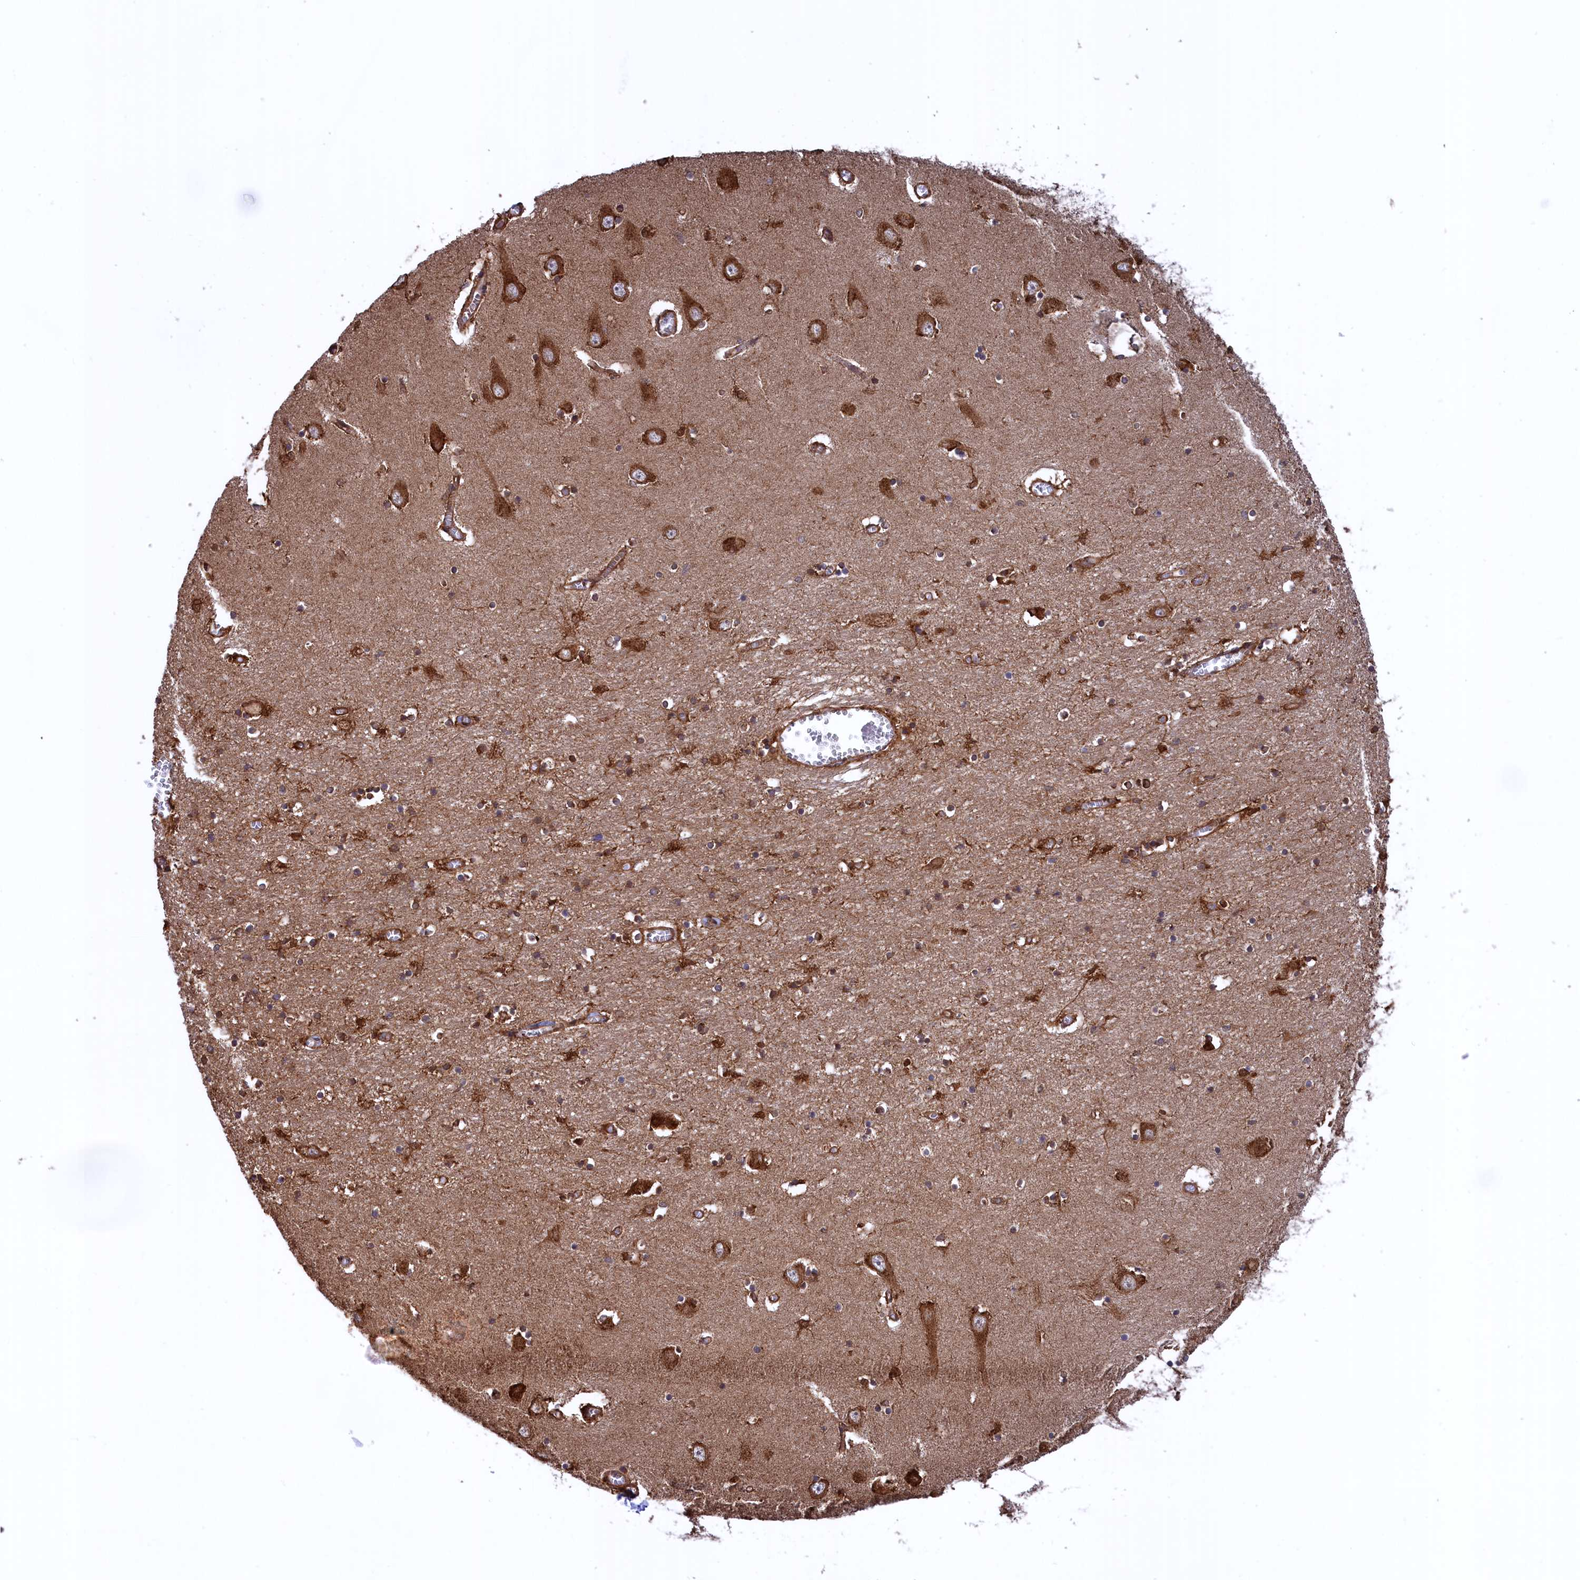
{"staining": {"intensity": "moderate", "quantity": ">75%", "location": "cytoplasmic/membranous"}, "tissue": "hippocampus", "cell_type": "Glial cells", "image_type": "normal", "snomed": [{"axis": "morphology", "description": "Normal tissue, NOS"}, {"axis": "topography", "description": "Hippocampus"}], "caption": "Brown immunohistochemical staining in normal hippocampus shows moderate cytoplasmic/membranous positivity in about >75% of glial cells. The staining was performed using DAB, with brown indicating positive protein expression. Nuclei are stained blue with hematoxylin.", "gene": "PLA2G4C", "patient": {"sex": "male", "age": 70}}